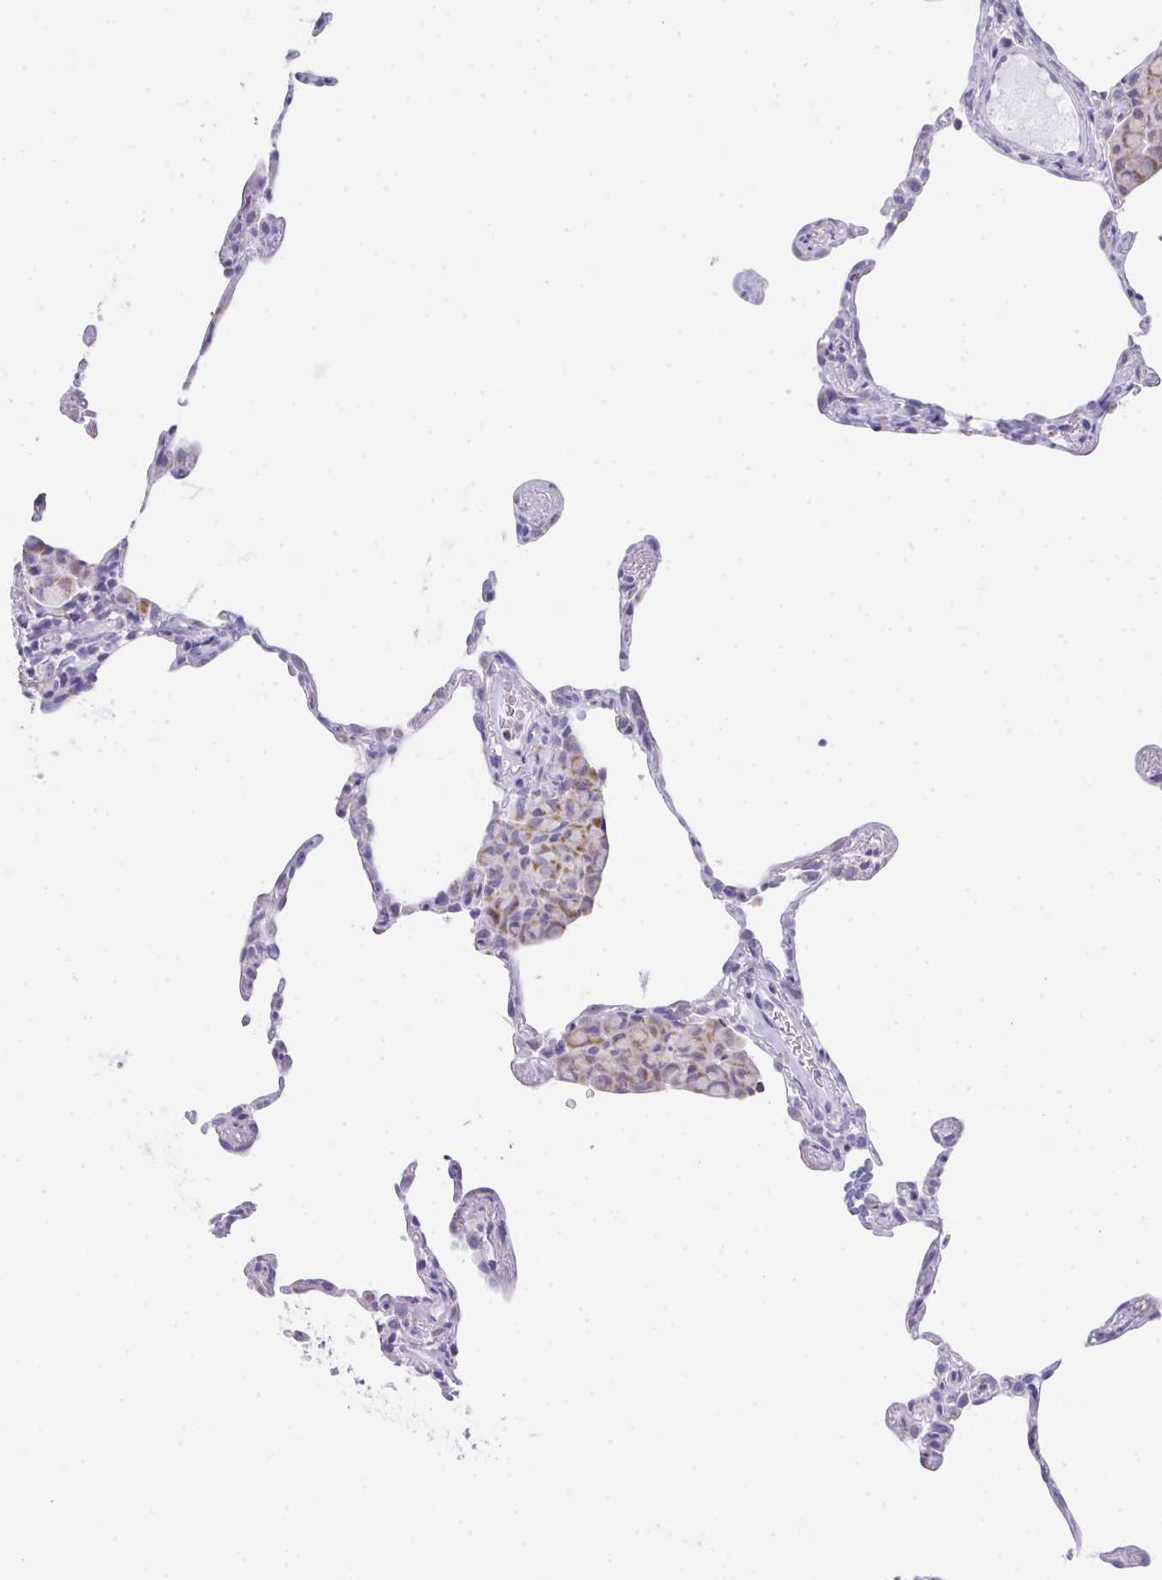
{"staining": {"intensity": "negative", "quantity": "none", "location": "none"}, "tissue": "lung", "cell_type": "Alveolar cells", "image_type": "normal", "snomed": [{"axis": "morphology", "description": "Normal tissue, NOS"}, {"axis": "topography", "description": "Lung"}], "caption": "IHC of unremarkable lung displays no staining in alveolar cells. Nuclei are stained in blue.", "gene": "RLF", "patient": {"sex": "female", "age": 57}}